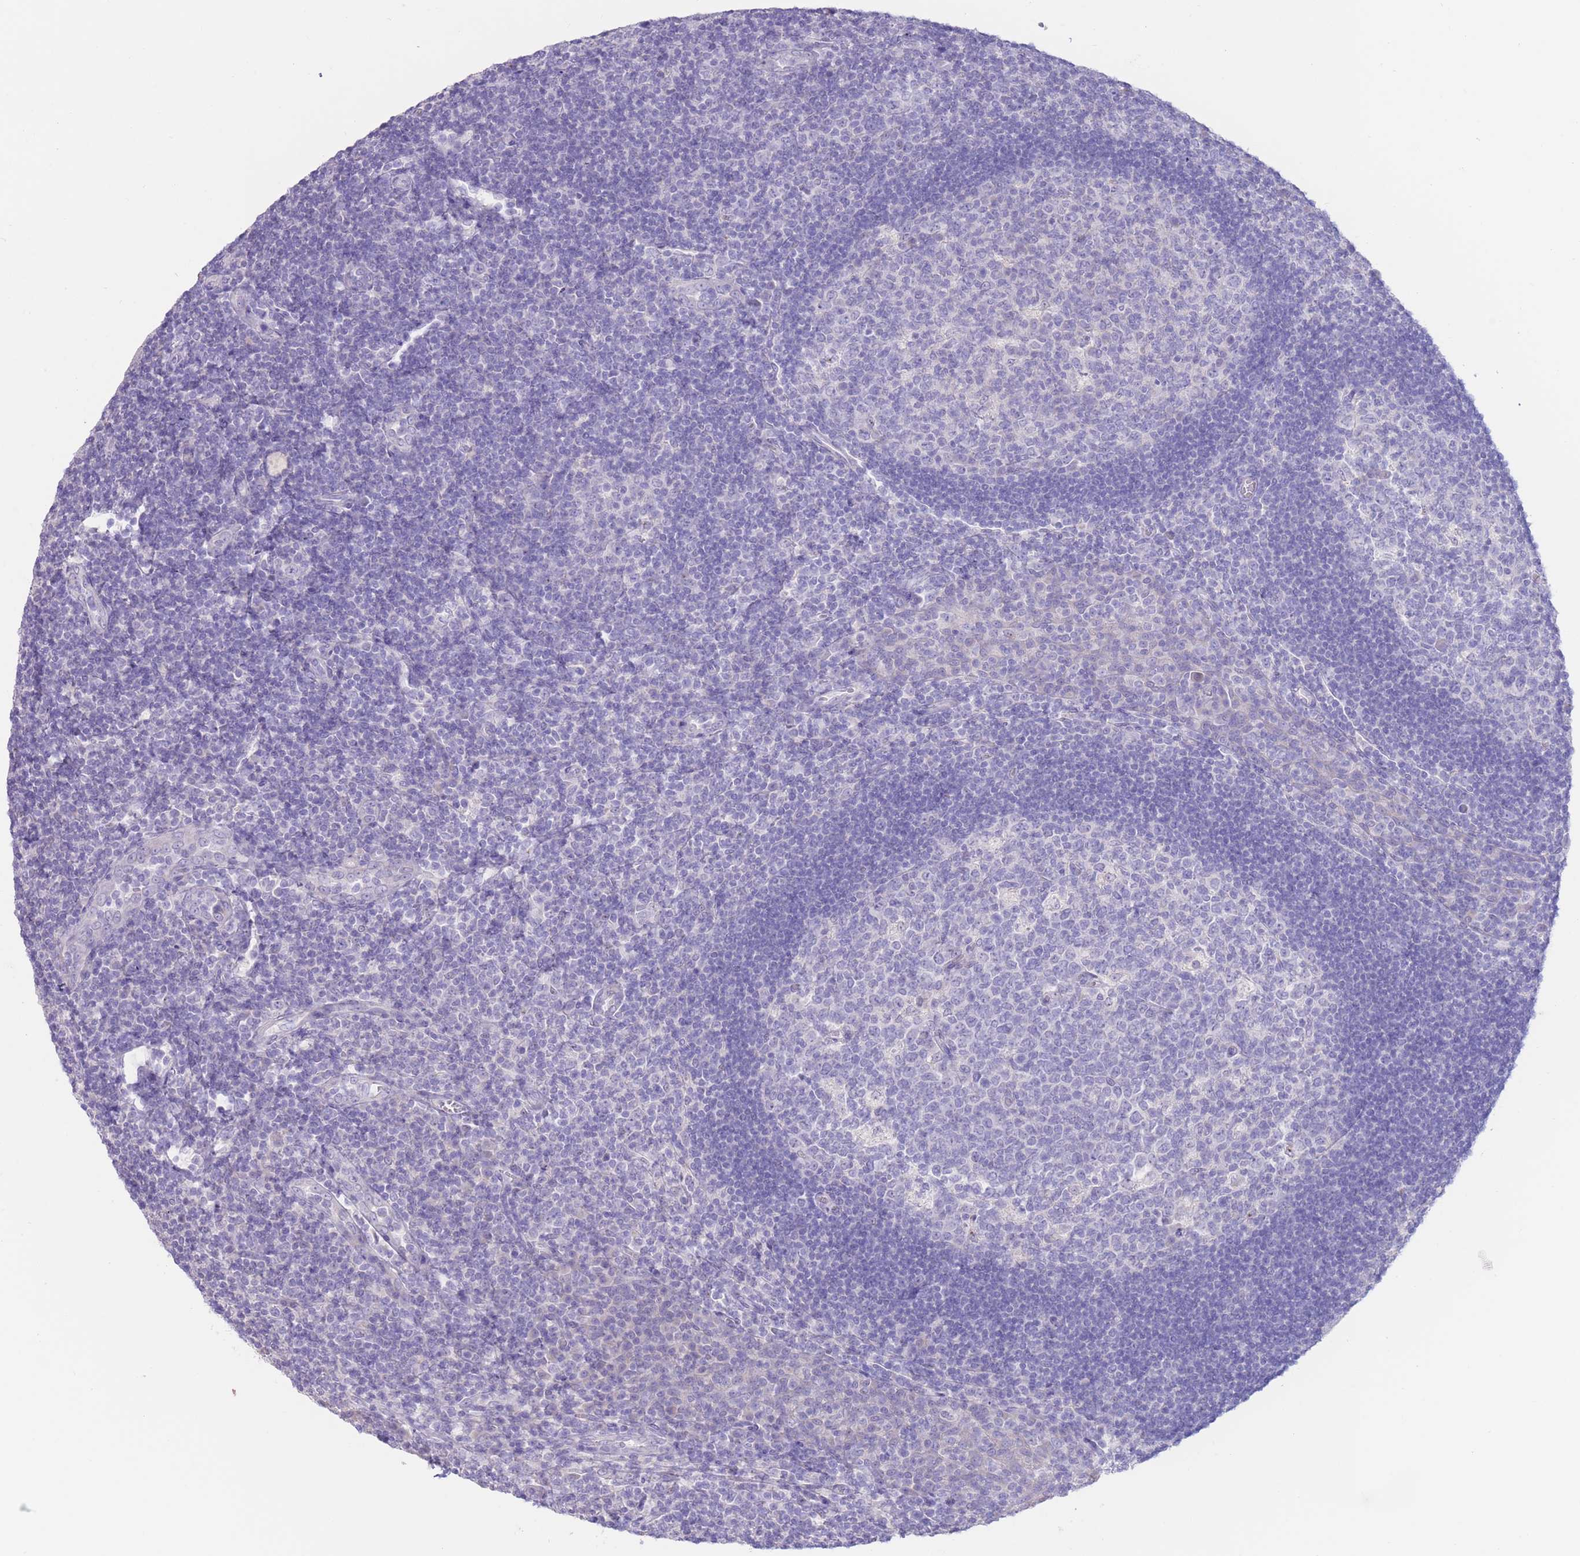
{"staining": {"intensity": "negative", "quantity": "none", "location": "none"}, "tissue": "tonsil", "cell_type": "Germinal center cells", "image_type": "normal", "snomed": [{"axis": "morphology", "description": "Normal tissue, NOS"}, {"axis": "topography", "description": "Tonsil"}], "caption": "Immunohistochemical staining of normal human tonsil exhibits no significant staining in germinal center cells.", "gene": "FAH", "patient": {"sex": "male", "age": 17}}